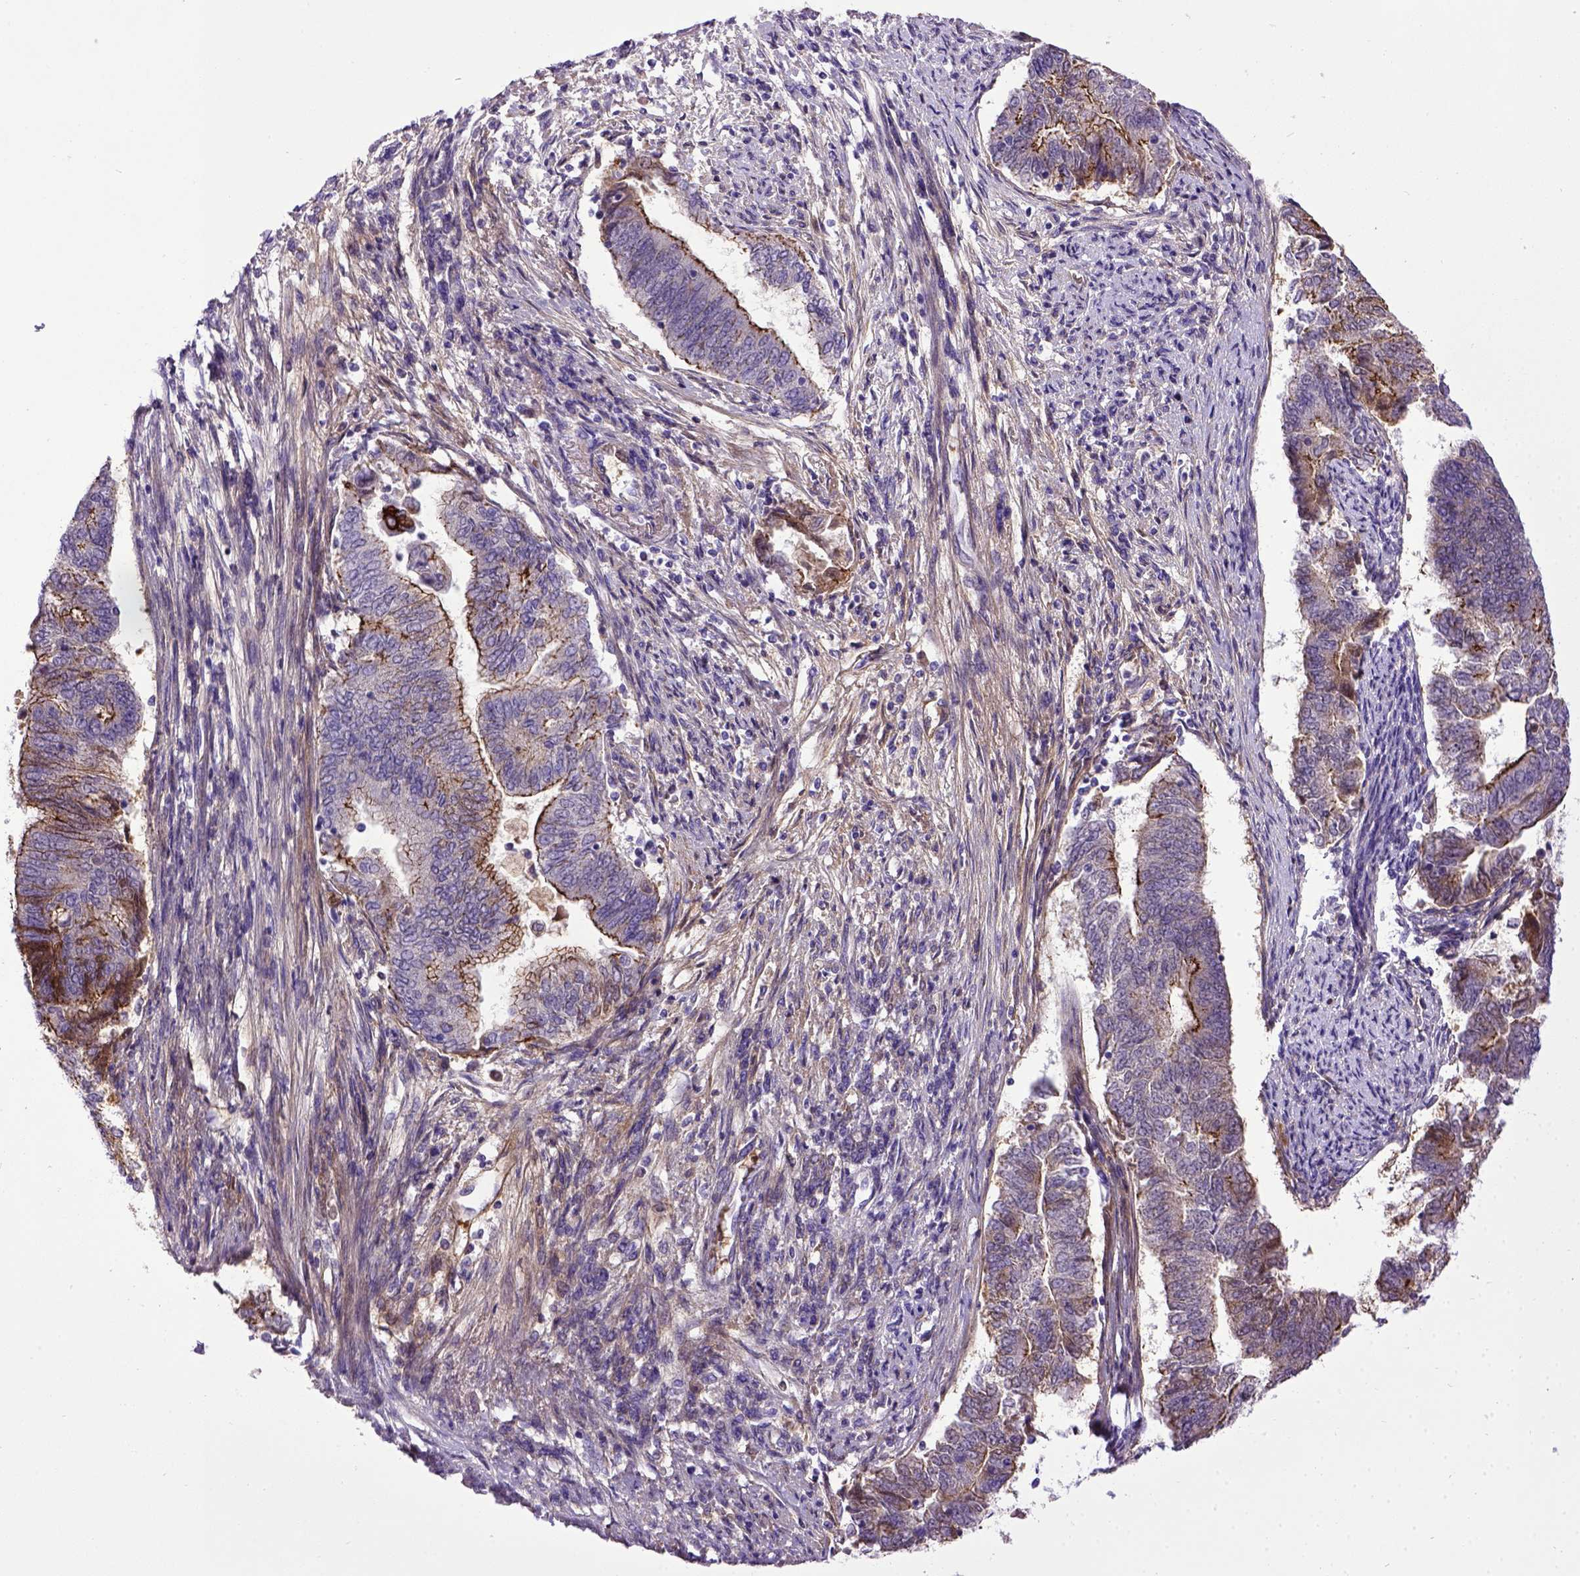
{"staining": {"intensity": "strong", "quantity": "25%-75%", "location": "cytoplasmic/membranous"}, "tissue": "endometrial cancer", "cell_type": "Tumor cells", "image_type": "cancer", "snomed": [{"axis": "morphology", "description": "Adenocarcinoma, NOS"}, {"axis": "topography", "description": "Endometrium"}], "caption": "IHC histopathology image of endometrial adenocarcinoma stained for a protein (brown), which exhibits high levels of strong cytoplasmic/membranous staining in about 25%-75% of tumor cells.", "gene": "CDH1", "patient": {"sex": "female", "age": 65}}